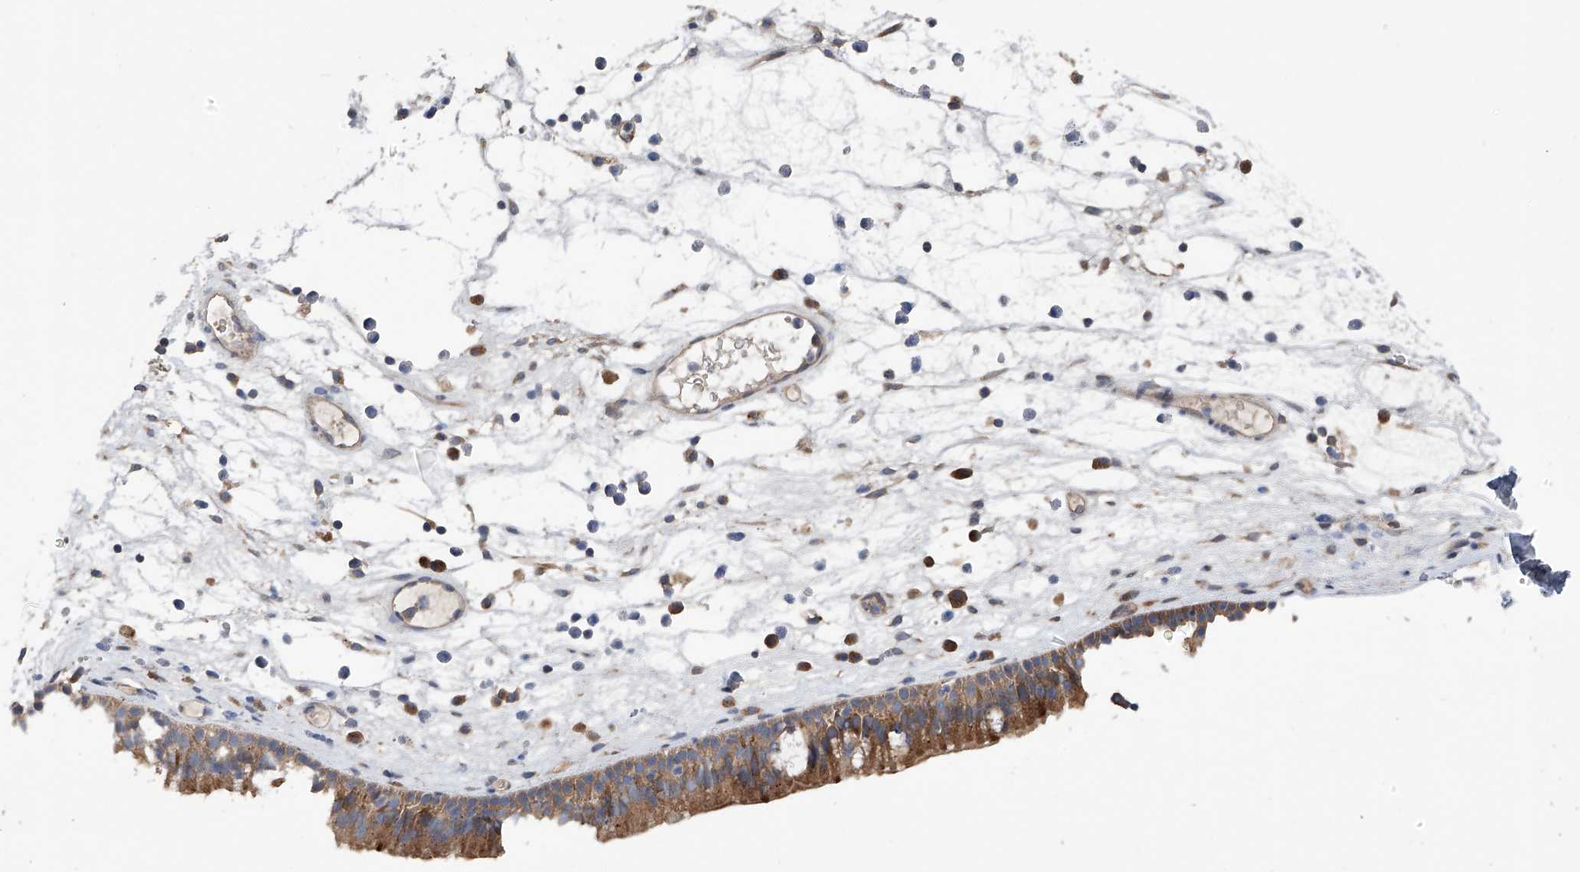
{"staining": {"intensity": "moderate", "quantity": ">75%", "location": "cytoplasmic/membranous"}, "tissue": "nasopharynx", "cell_type": "Respiratory epithelial cells", "image_type": "normal", "snomed": [{"axis": "morphology", "description": "Normal tissue, NOS"}, {"axis": "morphology", "description": "Inflammation, NOS"}, {"axis": "morphology", "description": "Malignant melanoma, Metastatic site"}, {"axis": "topography", "description": "Nasopharynx"}], "caption": "A micrograph showing moderate cytoplasmic/membranous staining in approximately >75% of respiratory epithelial cells in normal nasopharynx, as visualized by brown immunohistochemical staining.", "gene": "NUDT17", "patient": {"sex": "male", "age": 70}}